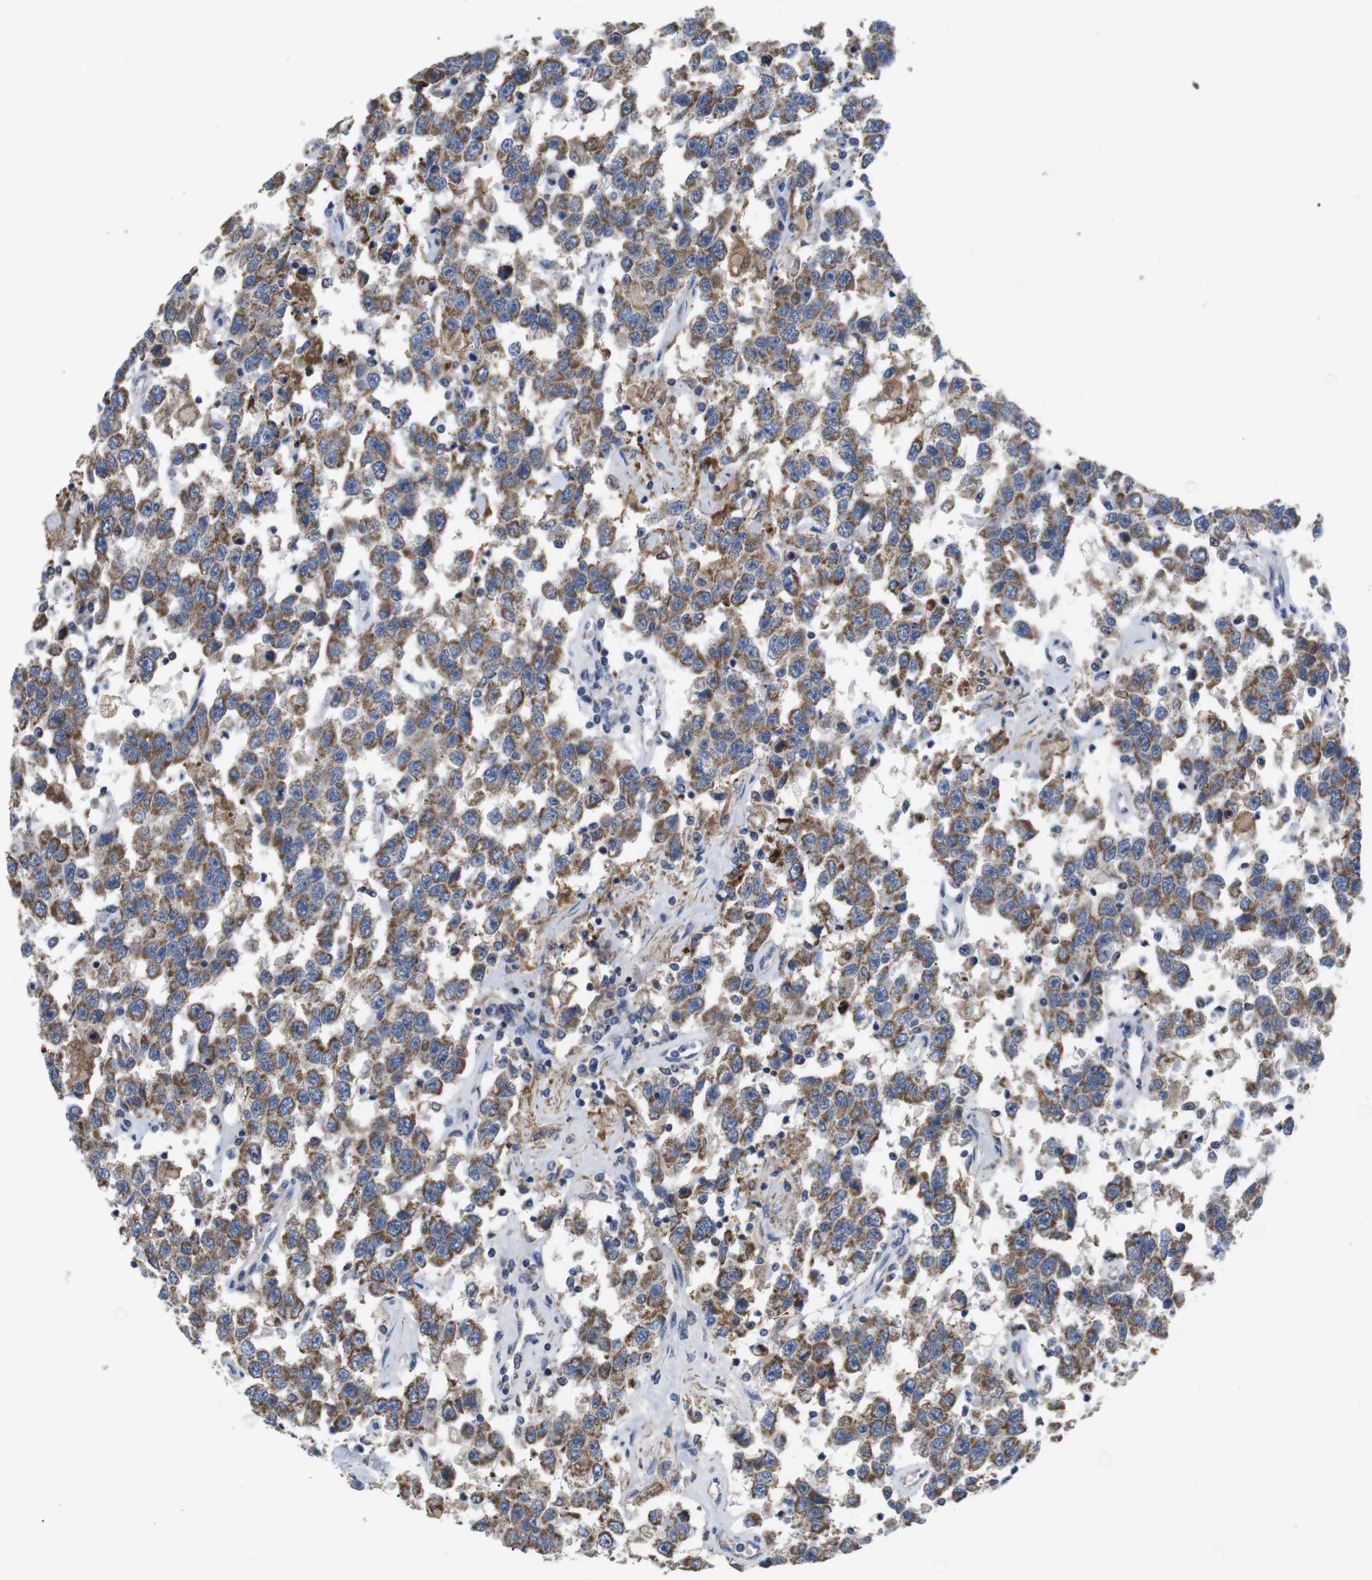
{"staining": {"intensity": "moderate", "quantity": ">75%", "location": "cytoplasmic/membranous"}, "tissue": "testis cancer", "cell_type": "Tumor cells", "image_type": "cancer", "snomed": [{"axis": "morphology", "description": "Seminoma, NOS"}, {"axis": "topography", "description": "Testis"}], "caption": "Brown immunohistochemical staining in testis cancer displays moderate cytoplasmic/membranous expression in approximately >75% of tumor cells.", "gene": "F2RL1", "patient": {"sex": "male", "age": 41}}